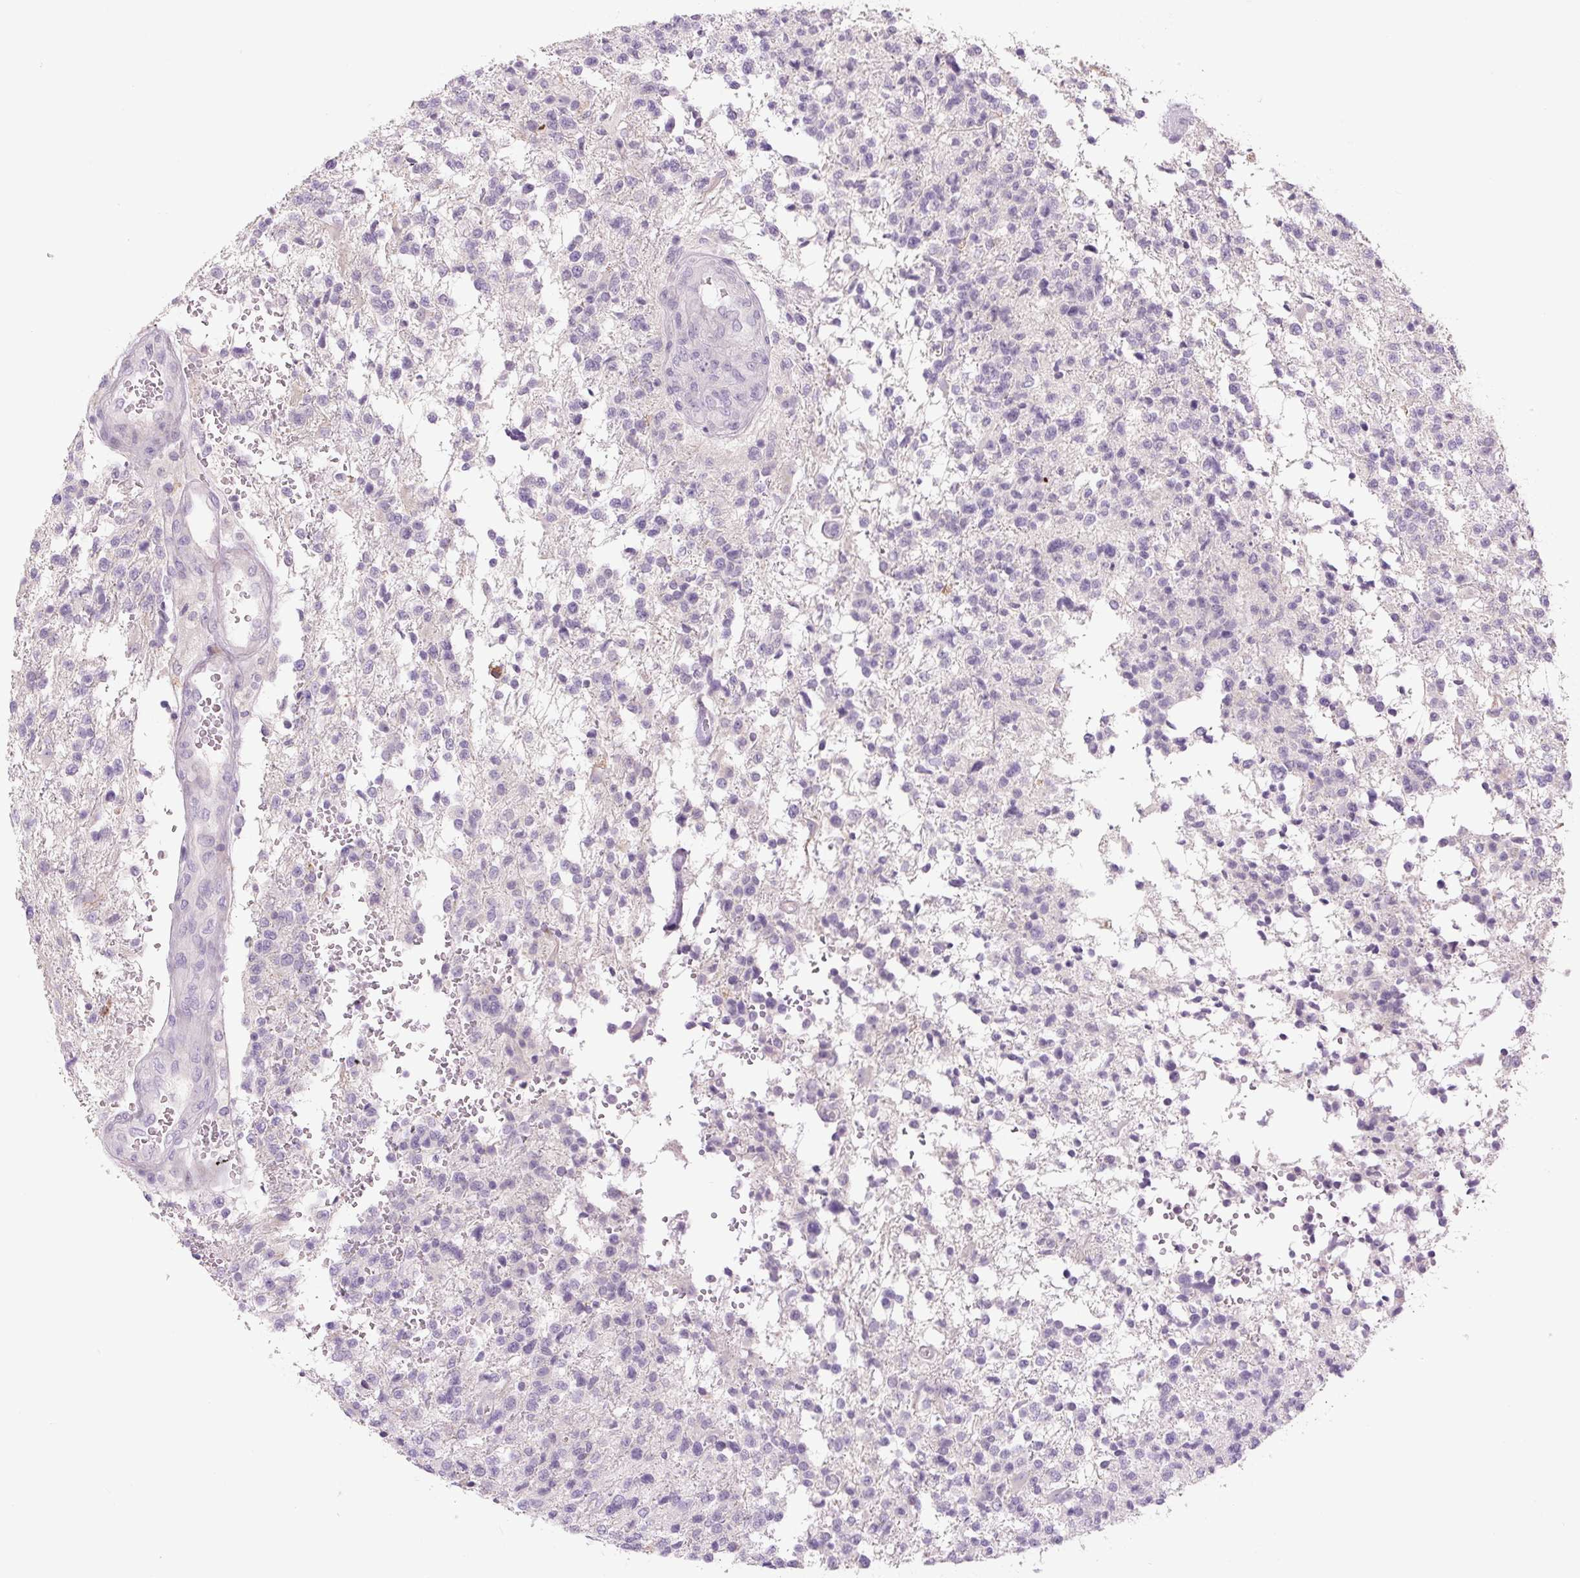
{"staining": {"intensity": "negative", "quantity": "none", "location": "none"}, "tissue": "glioma", "cell_type": "Tumor cells", "image_type": "cancer", "snomed": [{"axis": "morphology", "description": "Glioma, malignant, High grade"}, {"axis": "topography", "description": "Brain"}], "caption": "Human glioma stained for a protein using immunohistochemistry (IHC) shows no staining in tumor cells.", "gene": "TMEM100", "patient": {"sex": "male", "age": 56}}